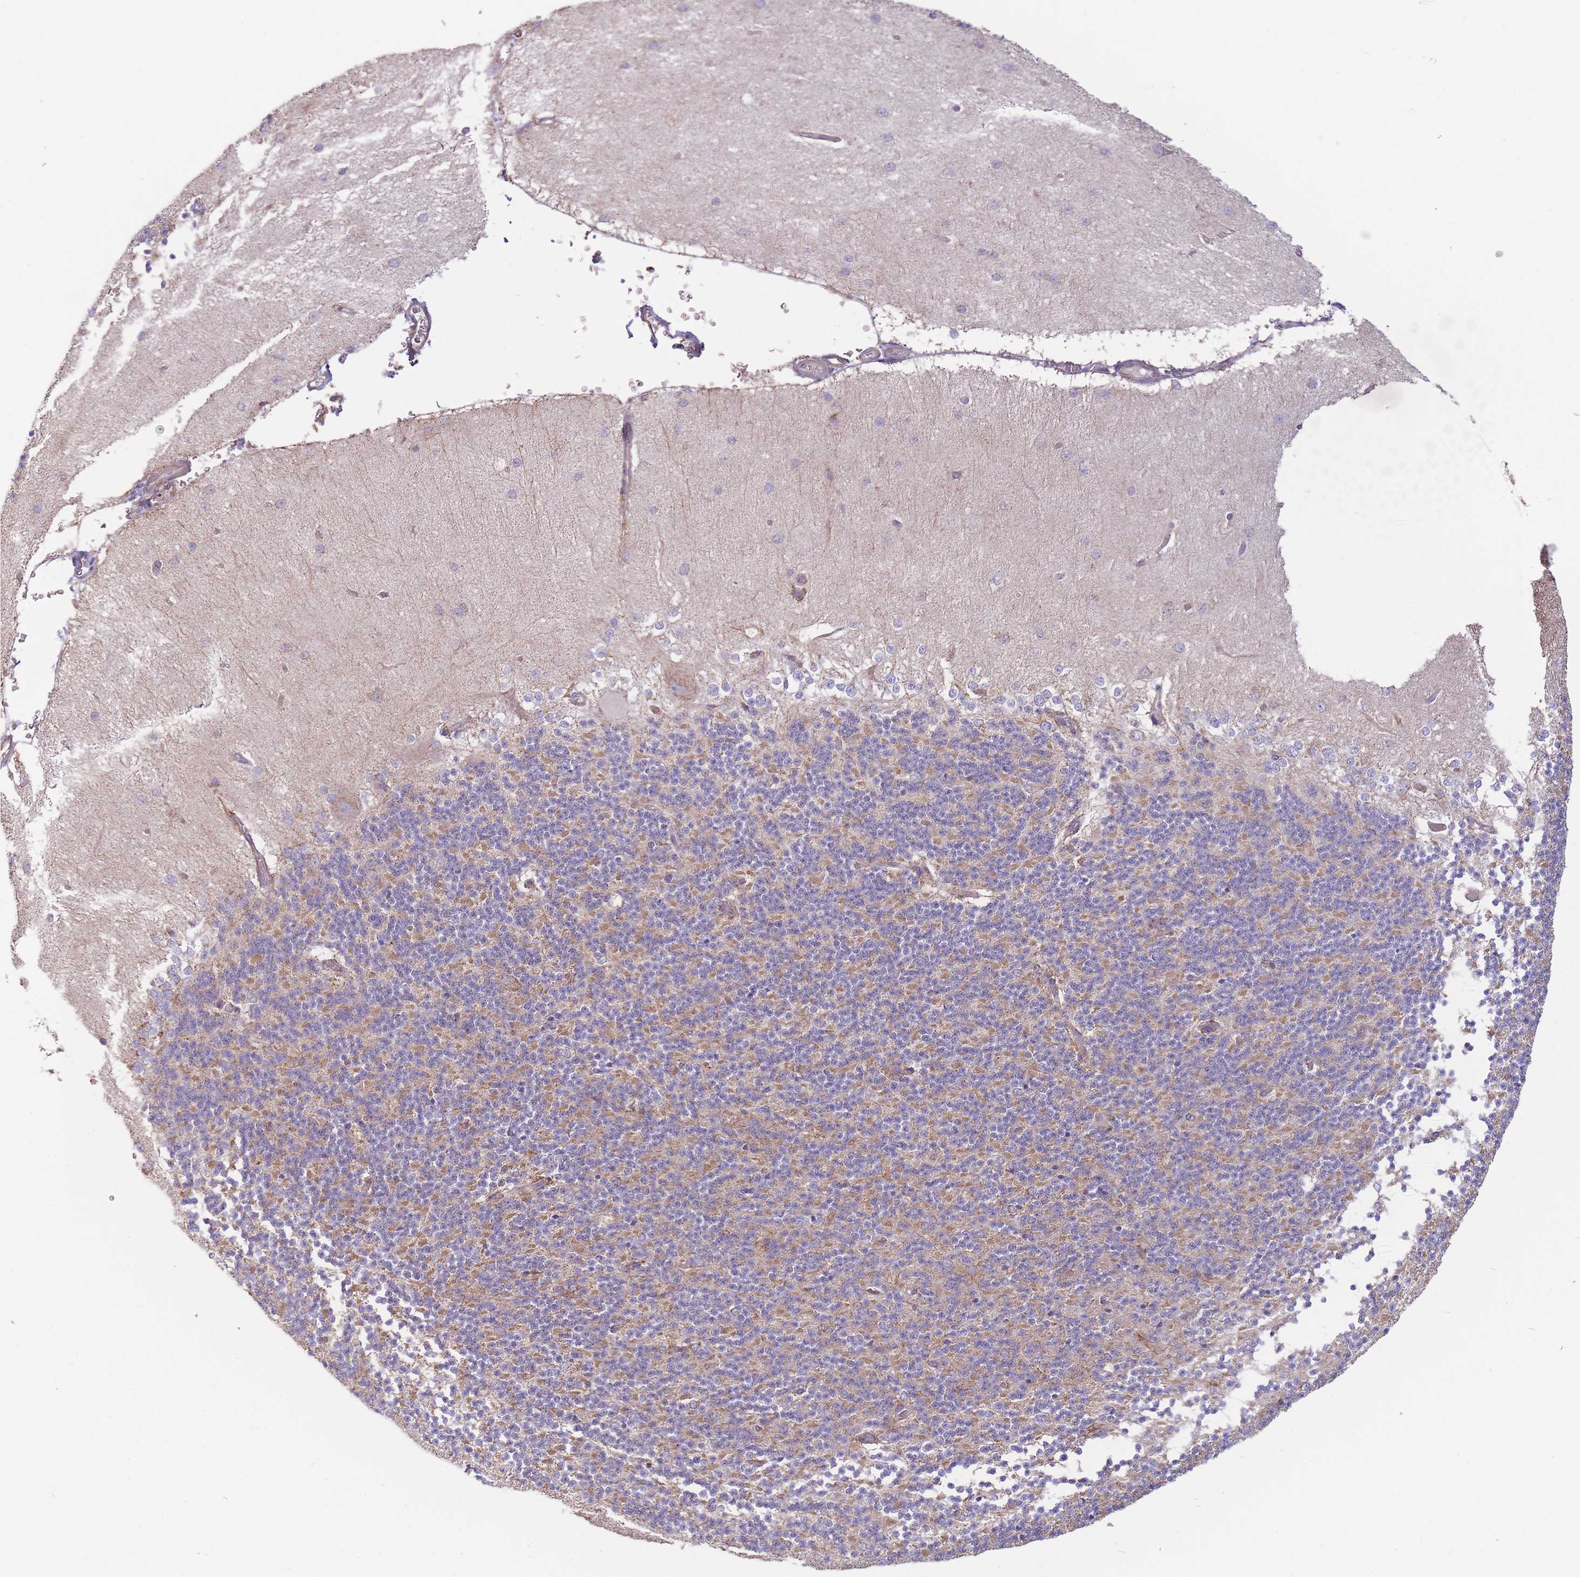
{"staining": {"intensity": "moderate", "quantity": ">75%", "location": "cytoplasmic/membranous"}, "tissue": "cerebellum", "cell_type": "Cells in granular layer", "image_type": "normal", "snomed": [{"axis": "morphology", "description": "Normal tissue, NOS"}, {"axis": "topography", "description": "Cerebellum"}], "caption": "Immunohistochemistry micrograph of normal human cerebellum stained for a protein (brown), which shows medium levels of moderate cytoplasmic/membranous positivity in about >75% of cells in granular layer.", "gene": "KIF16B", "patient": {"sex": "female", "age": 29}}